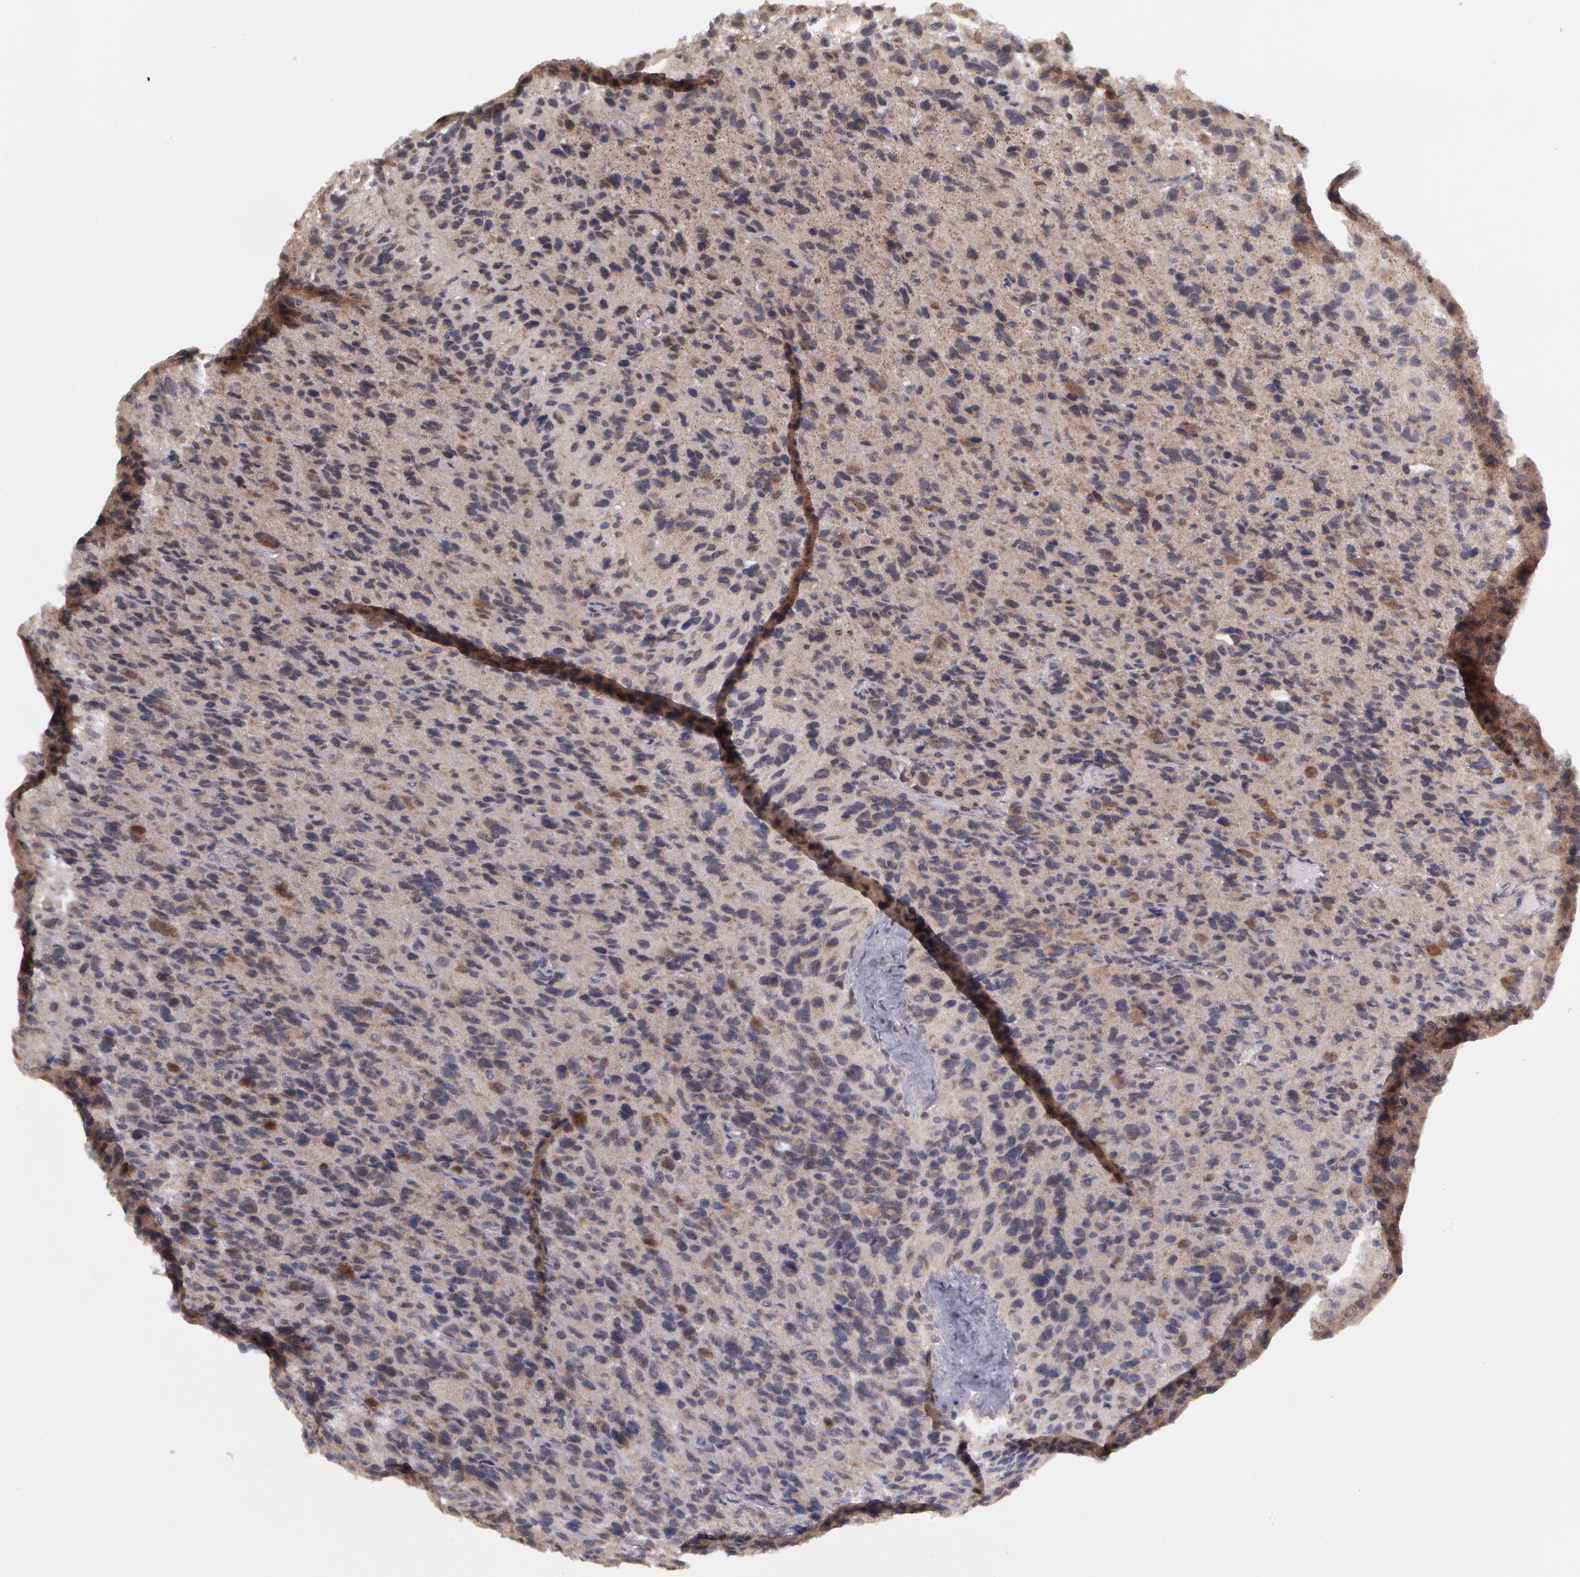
{"staining": {"intensity": "negative", "quantity": "none", "location": "none"}, "tissue": "glioma", "cell_type": "Tumor cells", "image_type": "cancer", "snomed": [{"axis": "morphology", "description": "Glioma, malignant, High grade"}, {"axis": "topography", "description": "Brain"}], "caption": "DAB immunohistochemical staining of malignant glioma (high-grade) displays no significant expression in tumor cells. Brightfield microscopy of IHC stained with DAB (3,3'-diaminobenzidine) (brown) and hematoxylin (blue), captured at high magnification.", "gene": "STX5", "patient": {"sex": "male", "age": 77}}